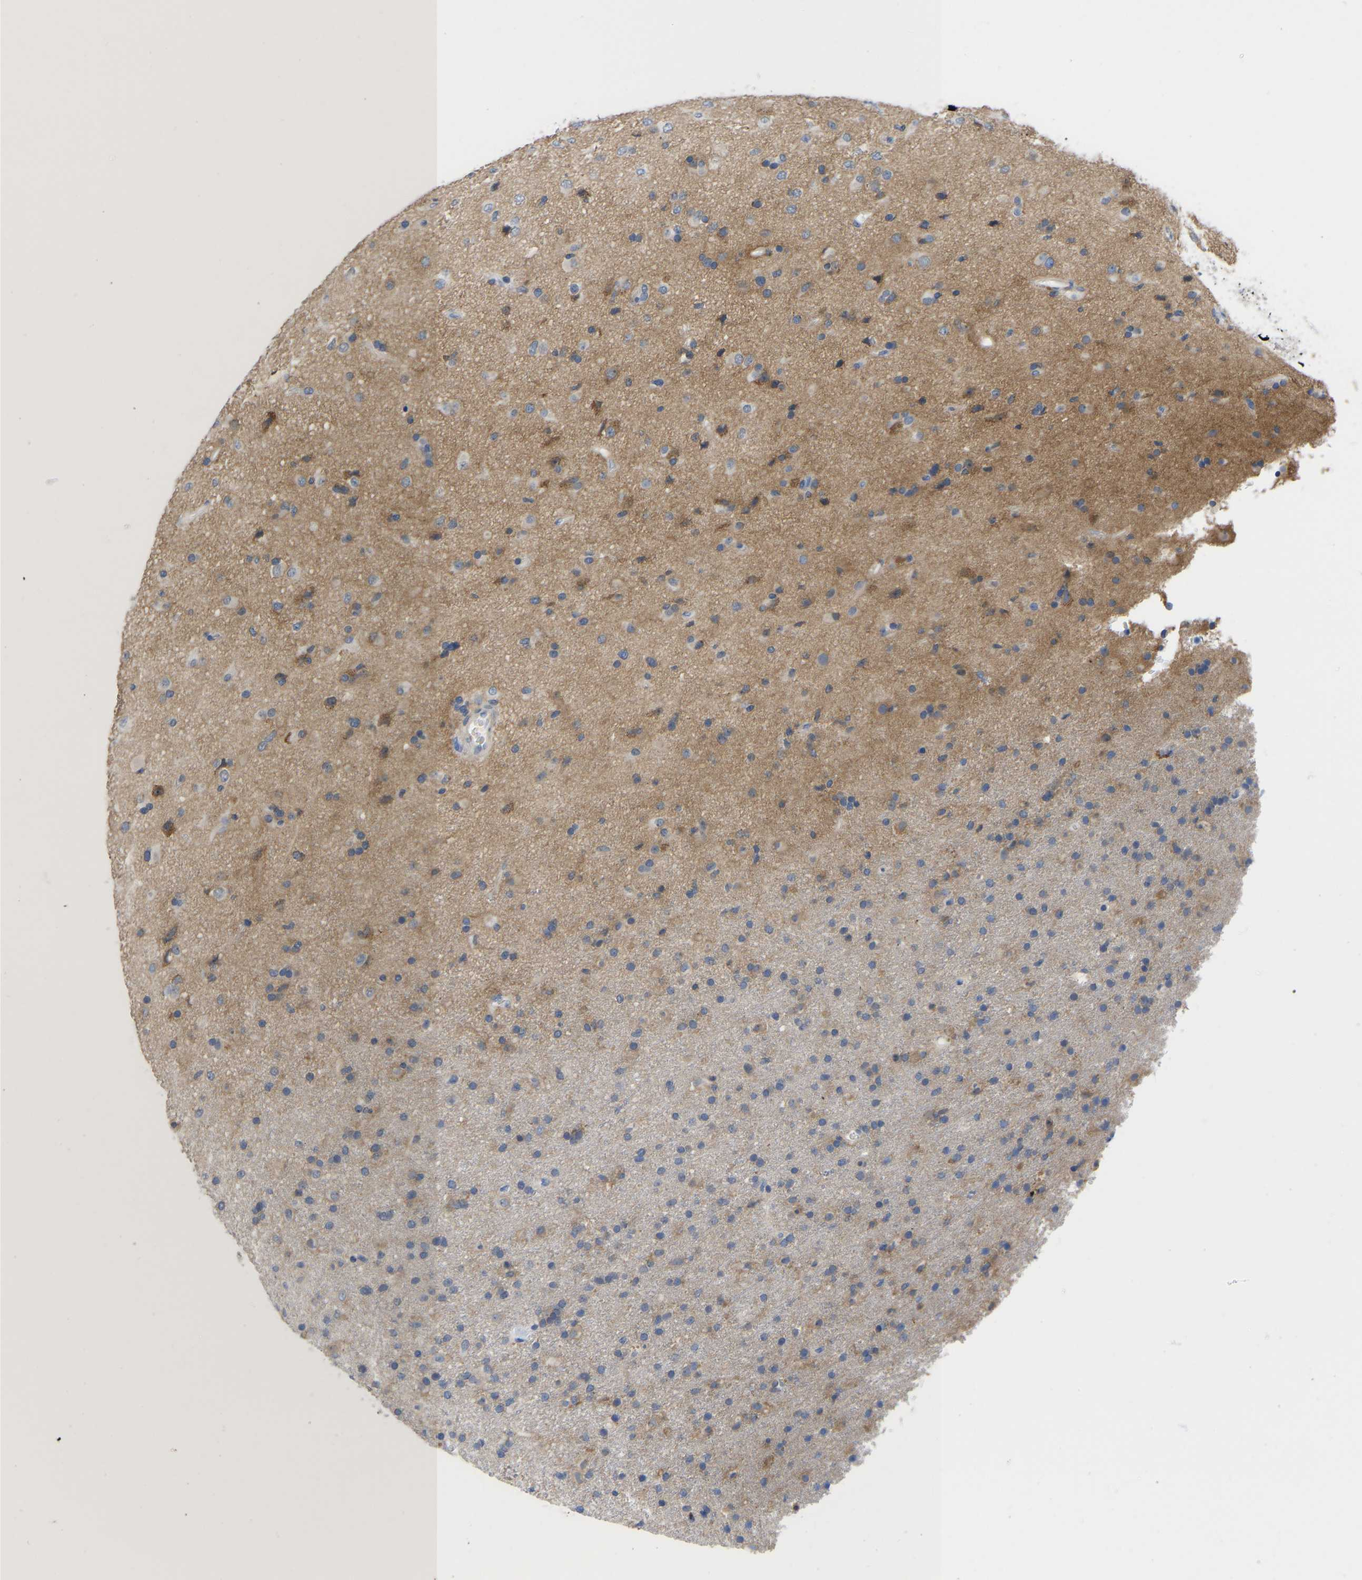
{"staining": {"intensity": "moderate", "quantity": "<25%", "location": "cytoplasmic/membranous"}, "tissue": "glioma", "cell_type": "Tumor cells", "image_type": "cancer", "snomed": [{"axis": "morphology", "description": "Glioma, malignant, Low grade"}, {"axis": "topography", "description": "Brain"}], "caption": "High-power microscopy captured an immunohistochemistry (IHC) photomicrograph of malignant low-grade glioma, revealing moderate cytoplasmic/membranous staining in approximately <25% of tumor cells.", "gene": "ABCA10", "patient": {"sex": "male", "age": 65}}